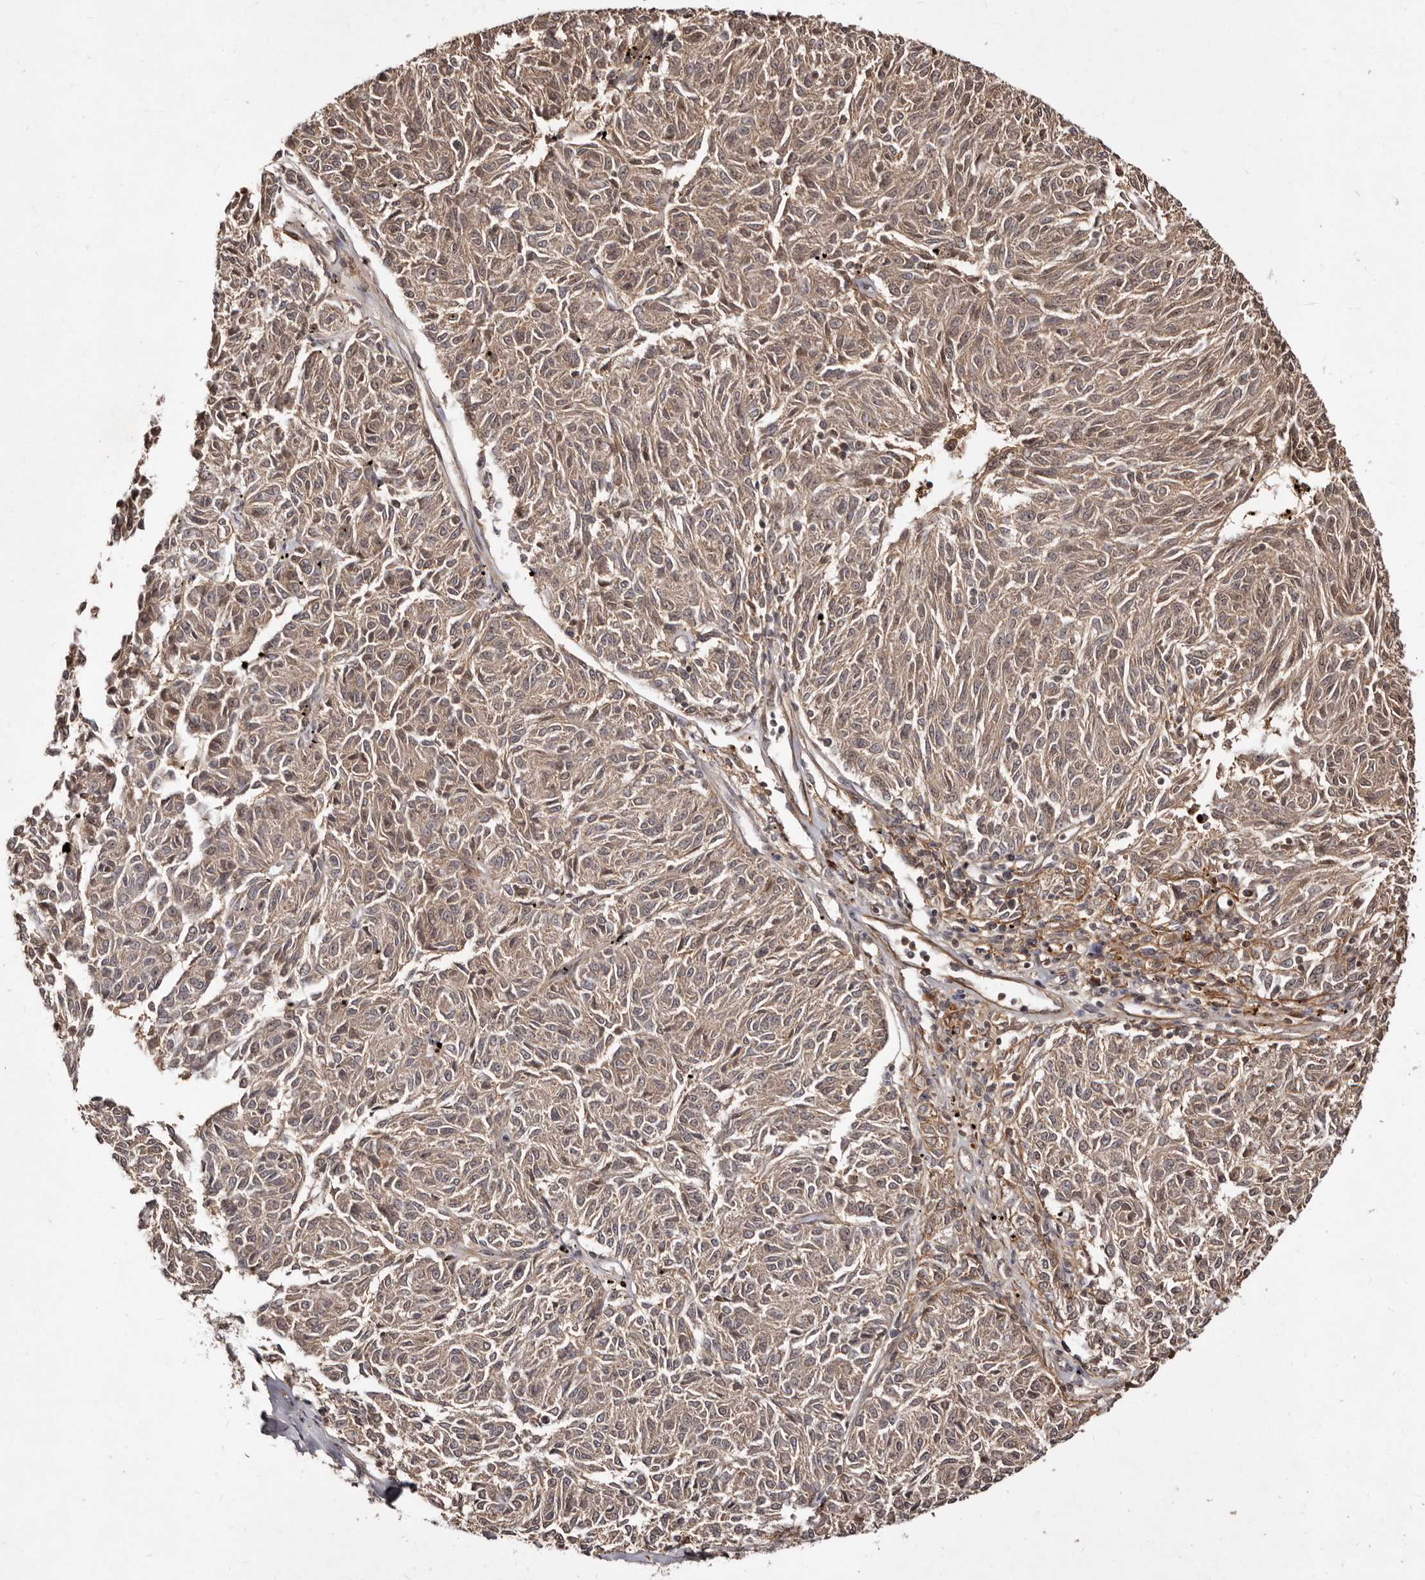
{"staining": {"intensity": "weak", "quantity": ">75%", "location": "cytoplasmic/membranous"}, "tissue": "melanoma", "cell_type": "Tumor cells", "image_type": "cancer", "snomed": [{"axis": "morphology", "description": "Malignant melanoma, NOS"}, {"axis": "topography", "description": "Skin"}], "caption": "This histopathology image shows melanoma stained with IHC to label a protein in brown. The cytoplasmic/membranous of tumor cells show weak positivity for the protein. Nuclei are counter-stained blue.", "gene": "LCORL", "patient": {"sex": "female", "age": 72}}